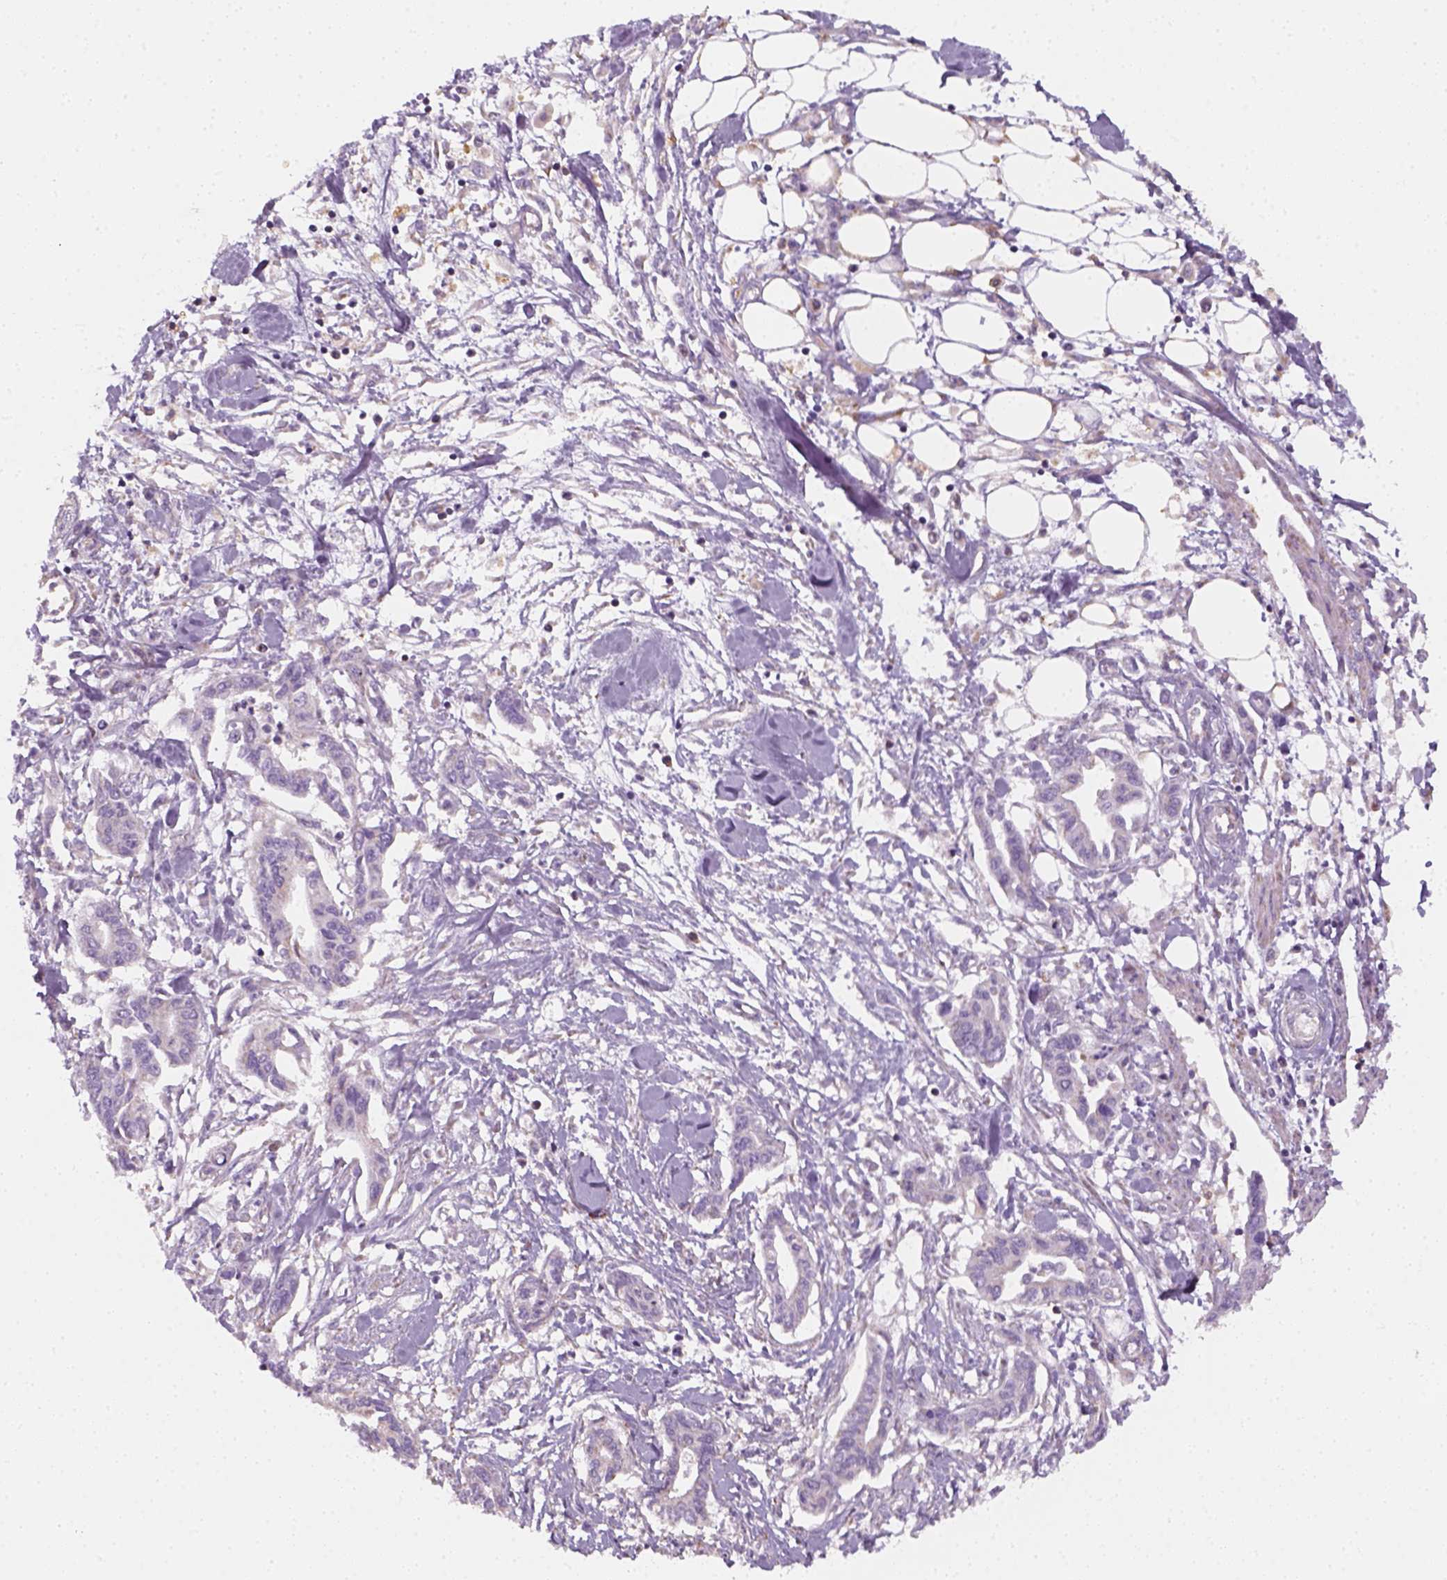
{"staining": {"intensity": "negative", "quantity": "none", "location": "none"}, "tissue": "pancreatic cancer", "cell_type": "Tumor cells", "image_type": "cancer", "snomed": [{"axis": "morphology", "description": "Adenocarcinoma, NOS"}, {"axis": "topography", "description": "Pancreas"}], "caption": "Immunohistochemical staining of pancreatic cancer (adenocarcinoma) reveals no significant positivity in tumor cells.", "gene": "AWAT2", "patient": {"sex": "male", "age": 60}}